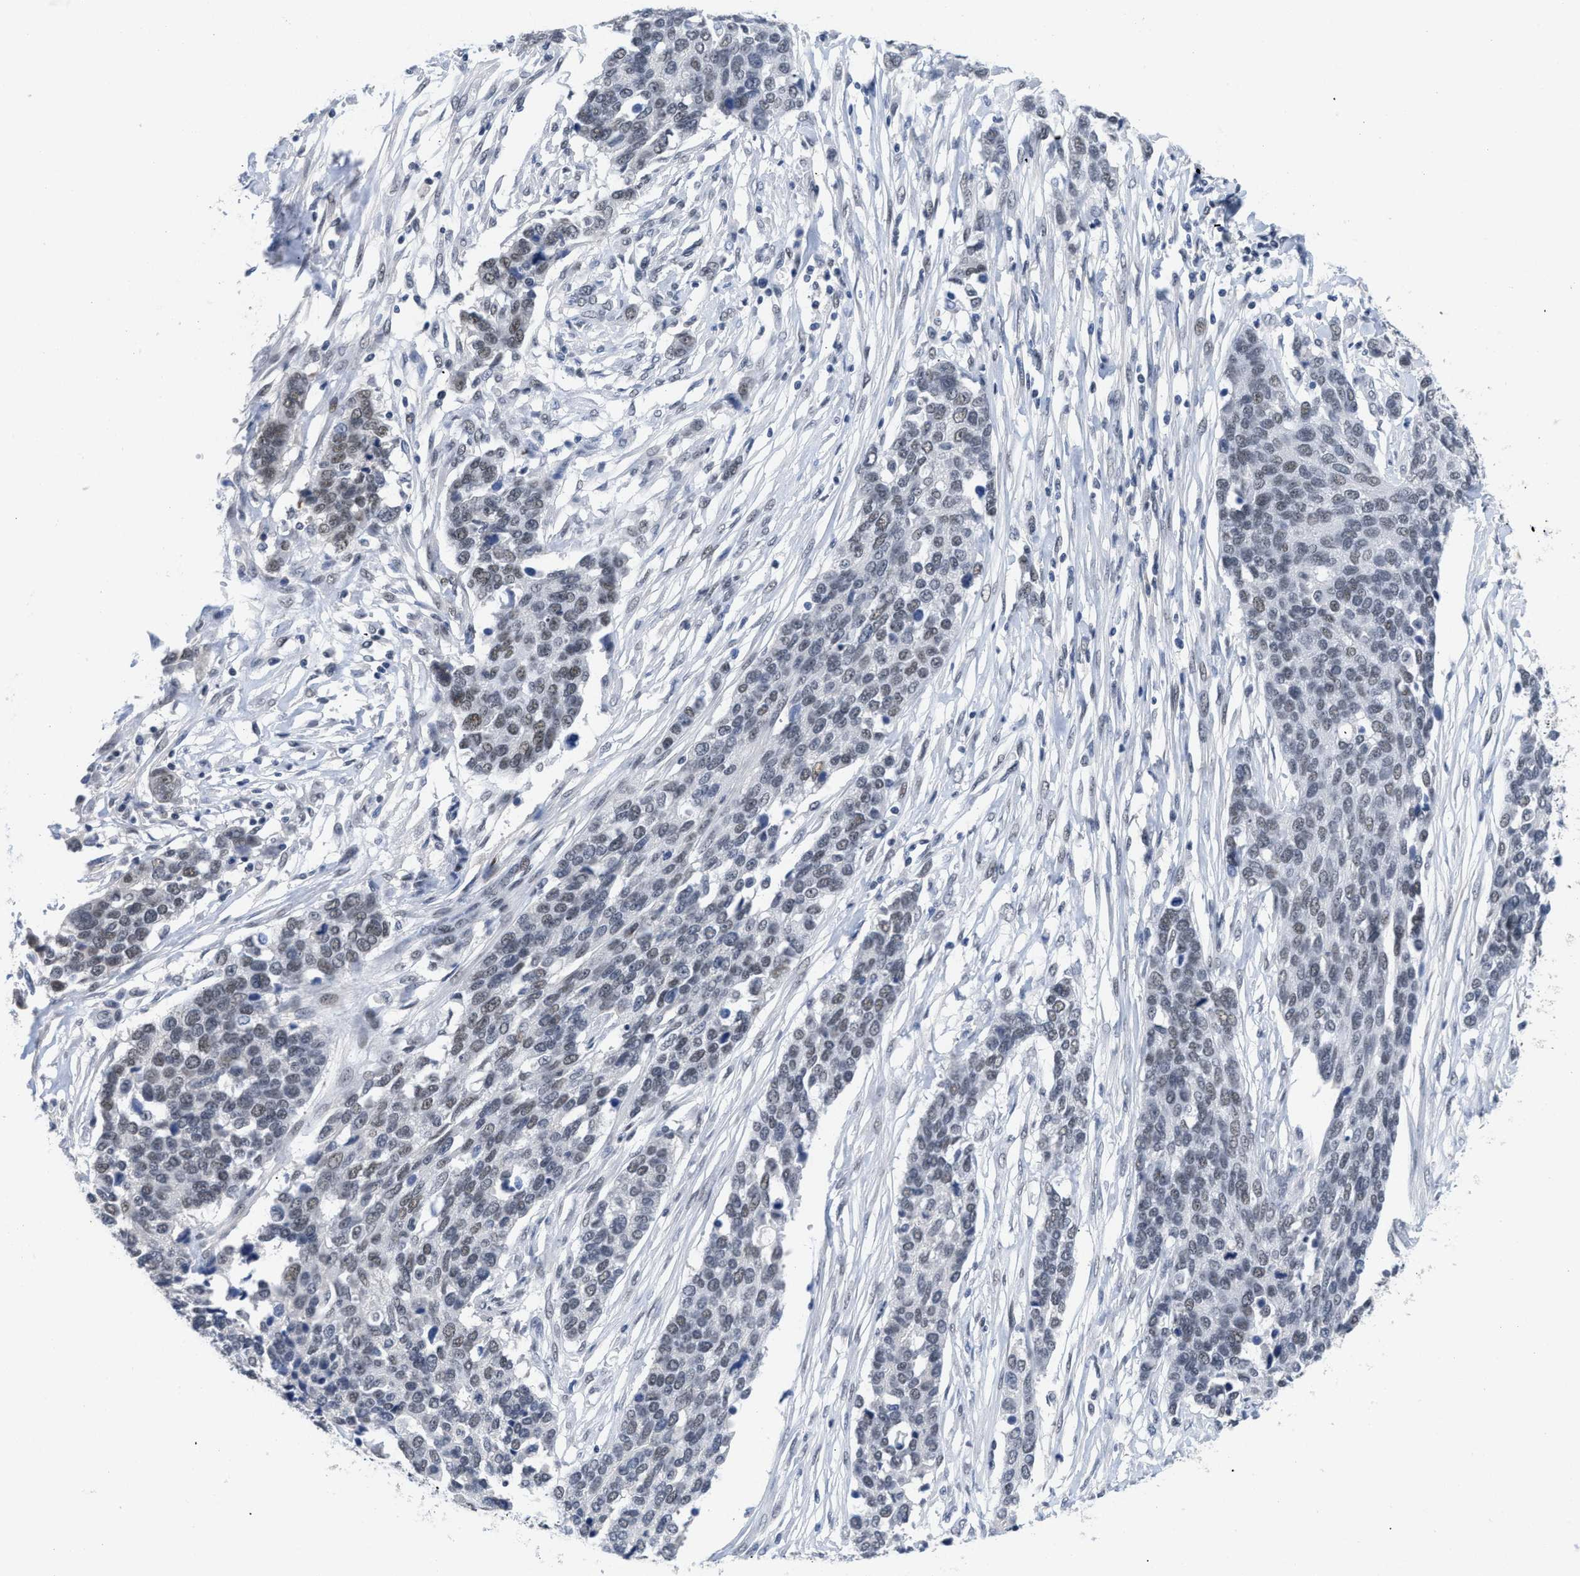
{"staining": {"intensity": "weak", "quantity": "<25%", "location": "nuclear"}, "tissue": "ovarian cancer", "cell_type": "Tumor cells", "image_type": "cancer", "snomed": [{"axis": "morphology", "description": "Cystadenocarcinoma, serous, NOS"}, {"axis": "topography", "description": "Ovary"}], "caption": "Ovarian serous cystadenocarcinoma was stained to show a protein in brown. There is no significant expression in tumor cells.", "gene": "GGNBP2", "patient": {"sex": "female", "age": 44}}